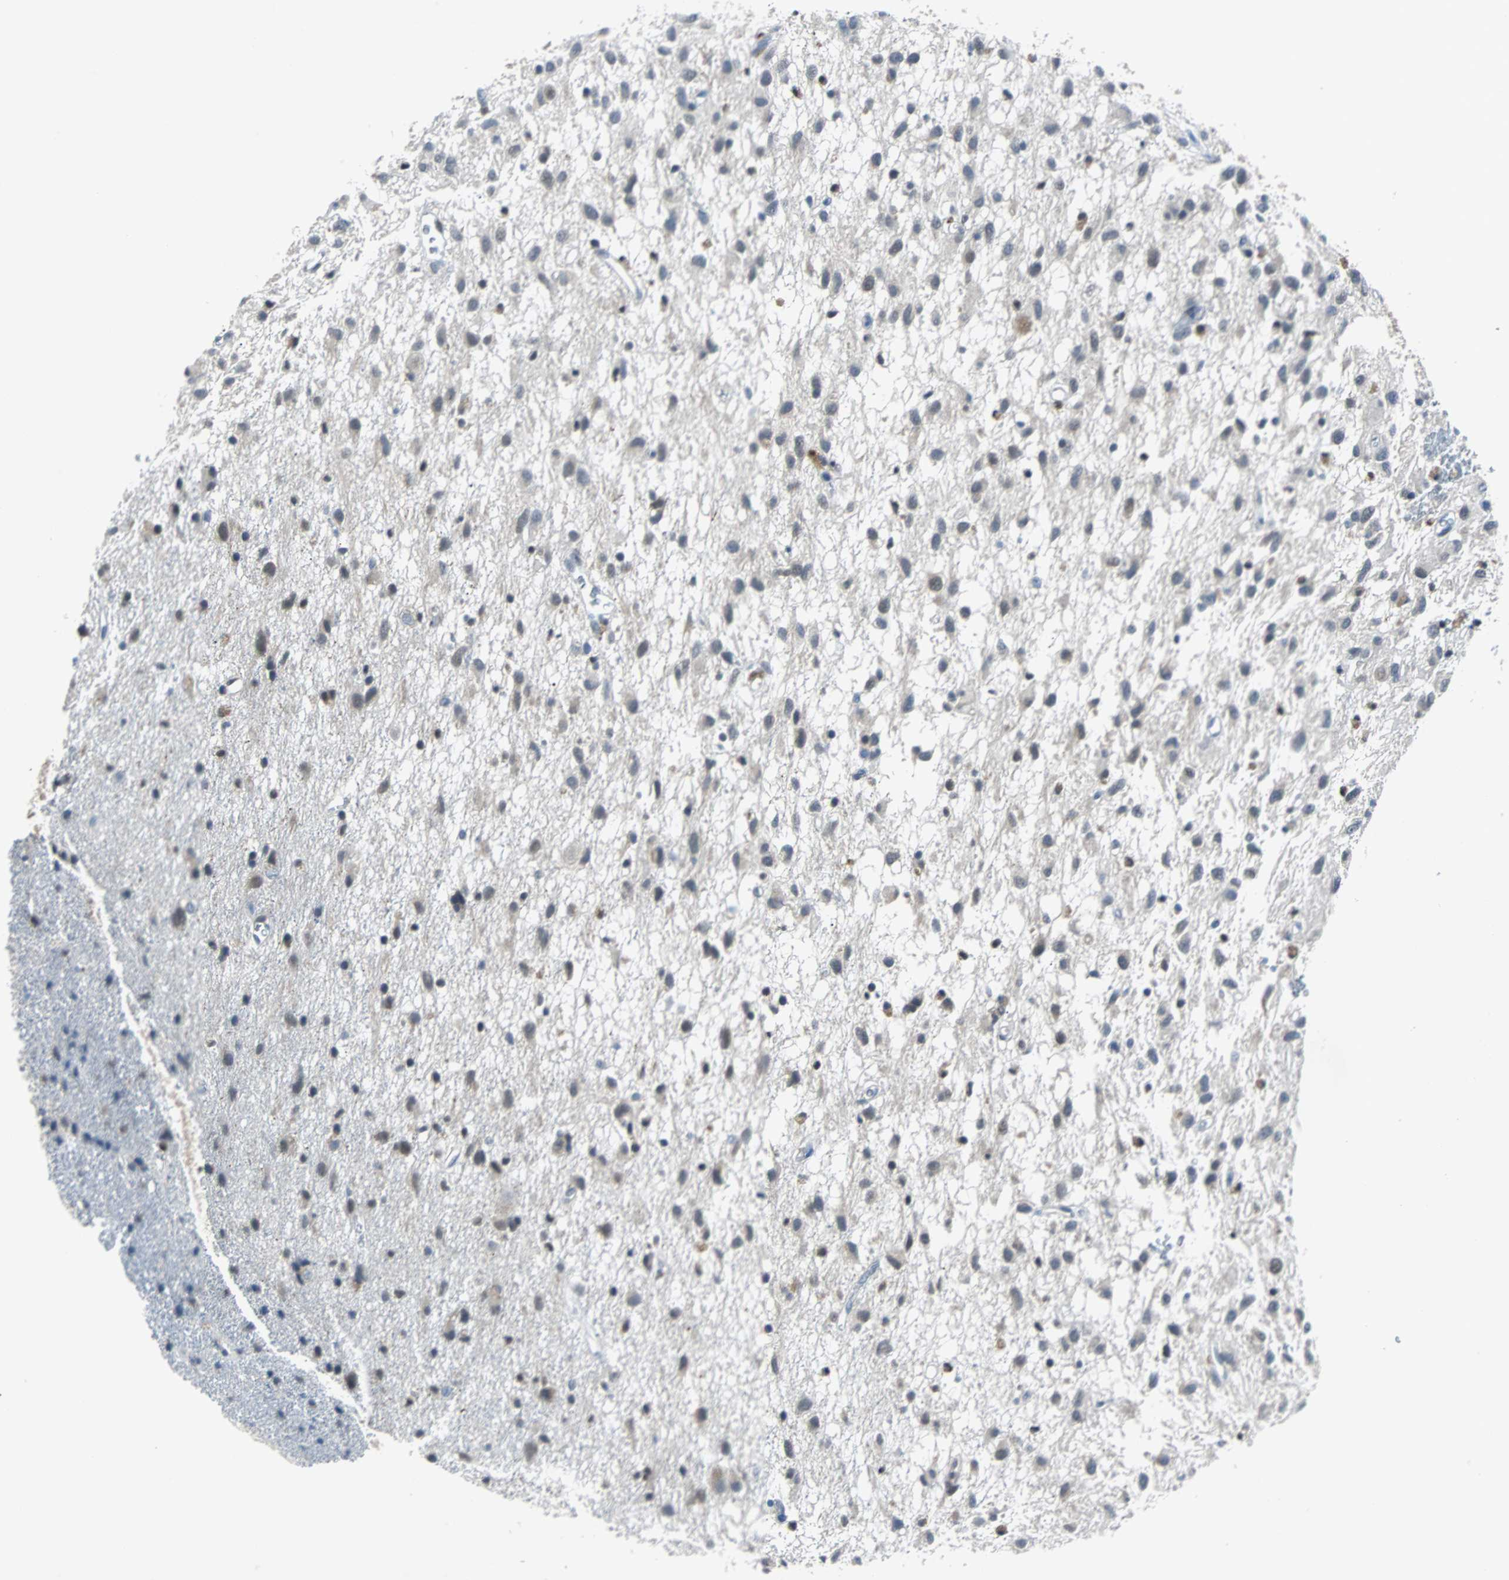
{"staining": {"intensity": "weak", "quantity": "<25%", "location": "cytoplasmic/membranous"}, "tissue": "glioma", "cell_type": "Tumor cells", "image_type": "cancer", "snomed": [{"axis": "morphology", "description": "Glioma, malignant, Low grade"}, {"axis": "topography", "description": "Brain"}], "caption": "A micrograph of malignant glioma (low-grade) stained for a protein reveals no brown staining in tumor cells.", "gene": "USP28", "patient": {"sex": "male", "age": 77}}